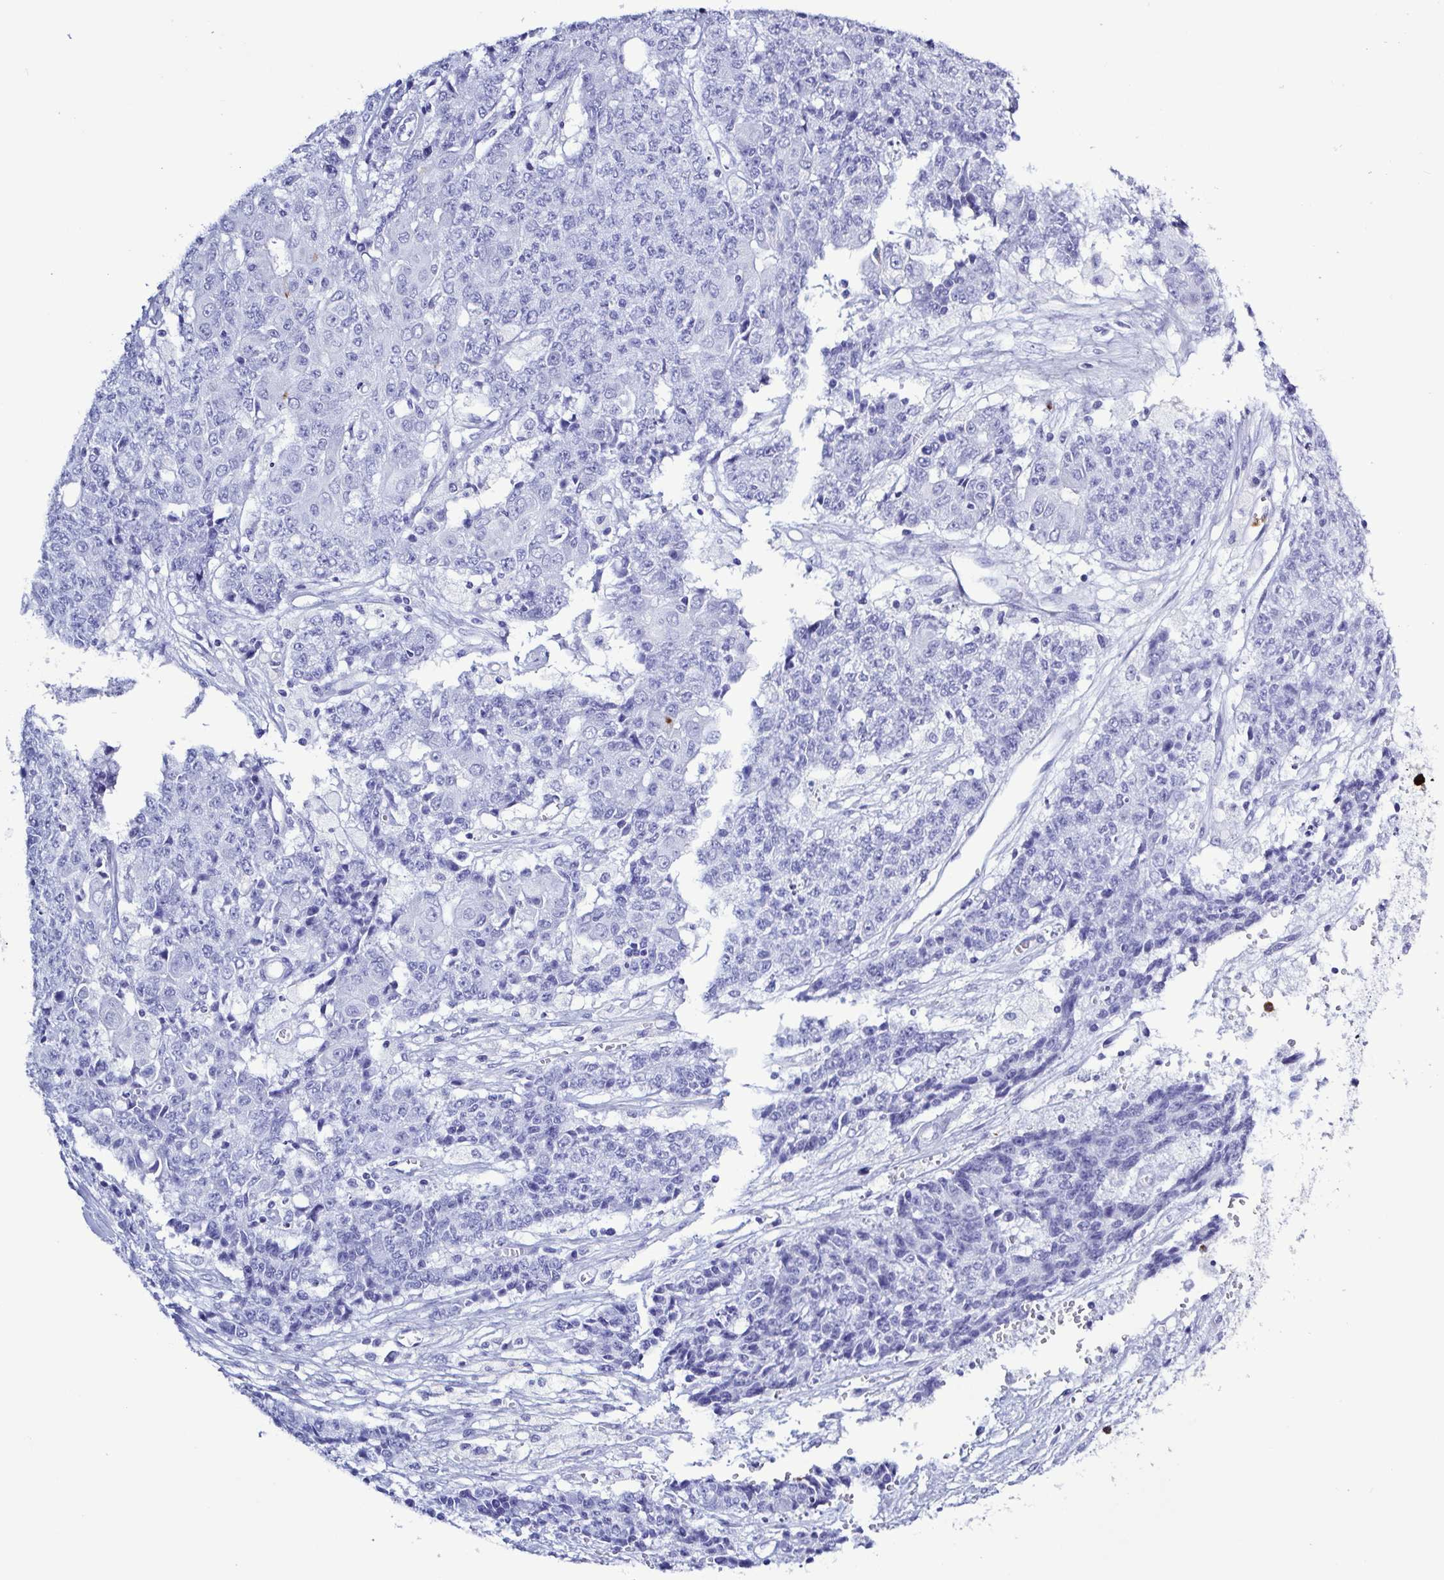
{"staining": {"intensity": "negative", "quantity": "none", "location": "none"}, "tissue": "ovarian cancer", "cell_type": "Tumor cells", "image_type": "cancer", "snomed": [{"axis": "morphology", "description": "Carcinoma, endometroid"}, {"axis": "topography", "description": "Ovary"}], "caption": "Tumor cells show no significant expression in ovarian cancer.", "gene": "LTF", "patient": {"sex": "female", "age": 42}}